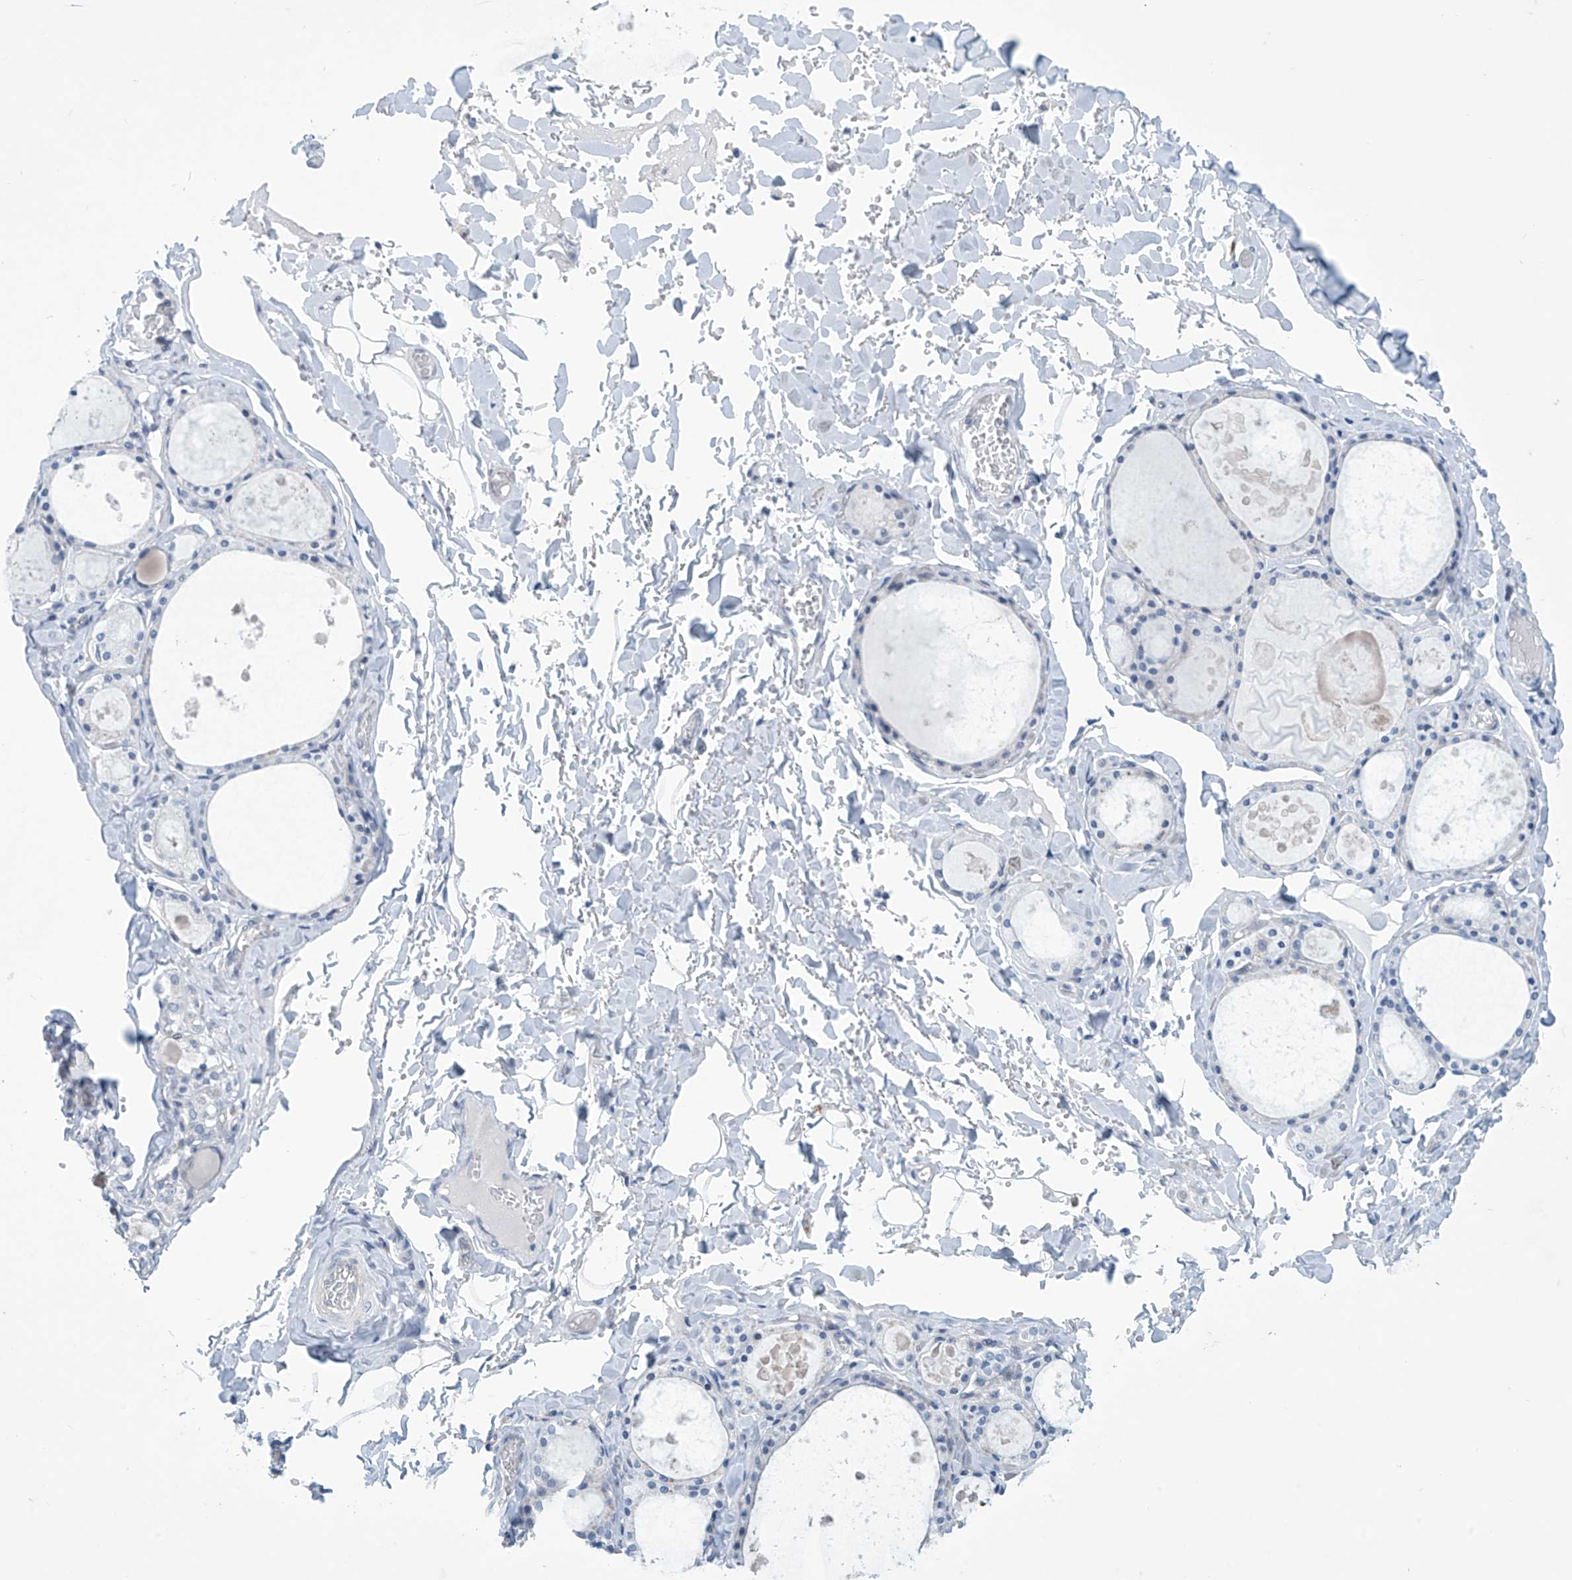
{"staining": {"intensity": "negative", "quantity": "none", "location": "none"}, "tissue": "thyroid gland", "cell_type": "Glandular cells", "image_type": "normal", "snomed": [{"axis": "morphology", "description": "Normal tissue, NOS"}, {"axis": "topography", "description": "Thyroid gland"}], "caption": "DAB immunohistochemical staining of benign thyroid gland shows no significant expression in glandular cells.", "gene": "SLC35A5", "patient": {"sex": "male", "age": 56}}